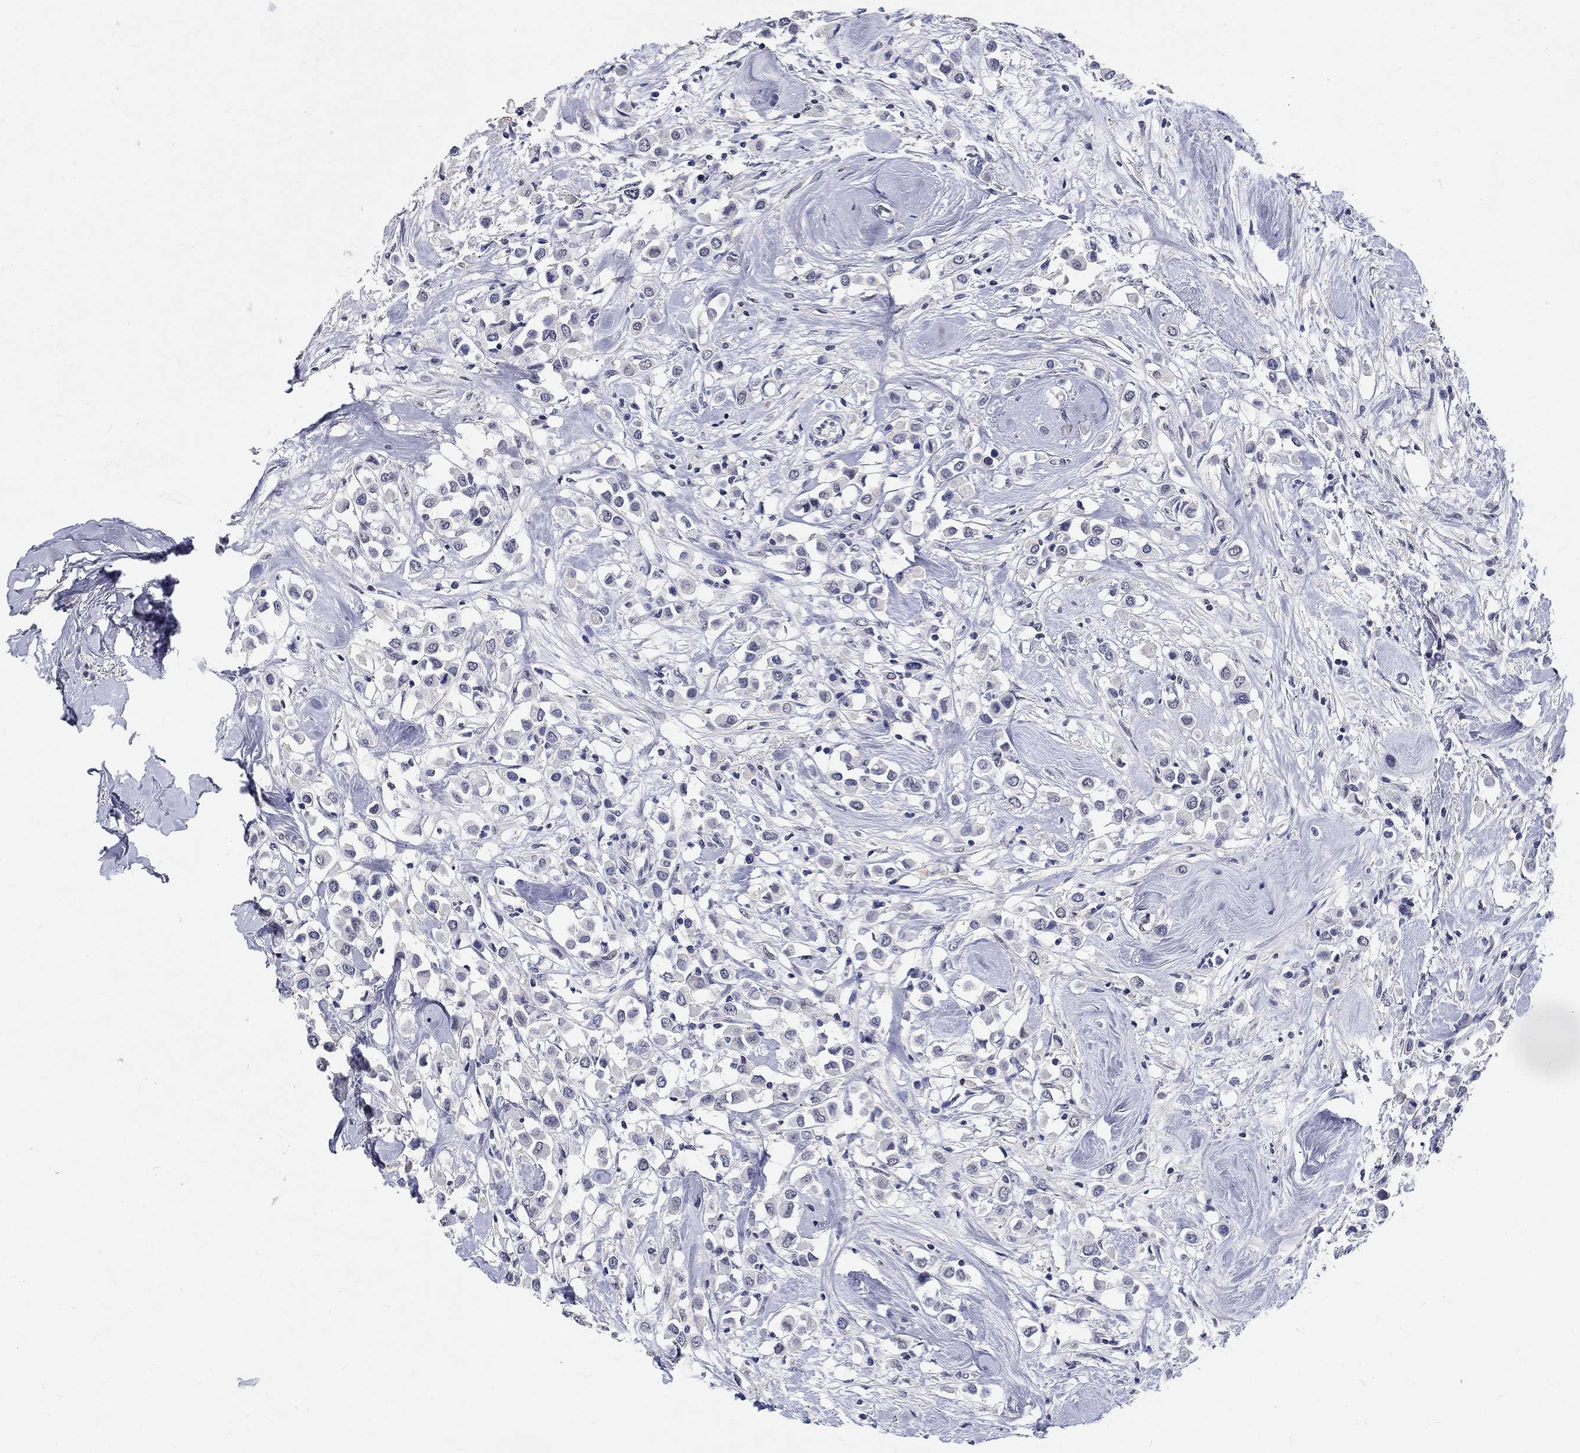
{"staining": {"intensity": "negative", "quantity": "none", "location": "none"}, "tissue": "breast cancer", "cell_type": "Tumor cells", "image_type": "cancer", "snomed": [{"axis": "morphology", "description": "Duct carcinoma"}, {"axis": "topography", "description": "Breast"}], "caption": "IHC histopathology image of invasive ductal carcinoma (breast) stained for a protein (brown), which exhibits no positivity in tumor cells.", "gene": "GRIN1", "patient": {"sex": "female", "age": 61}}